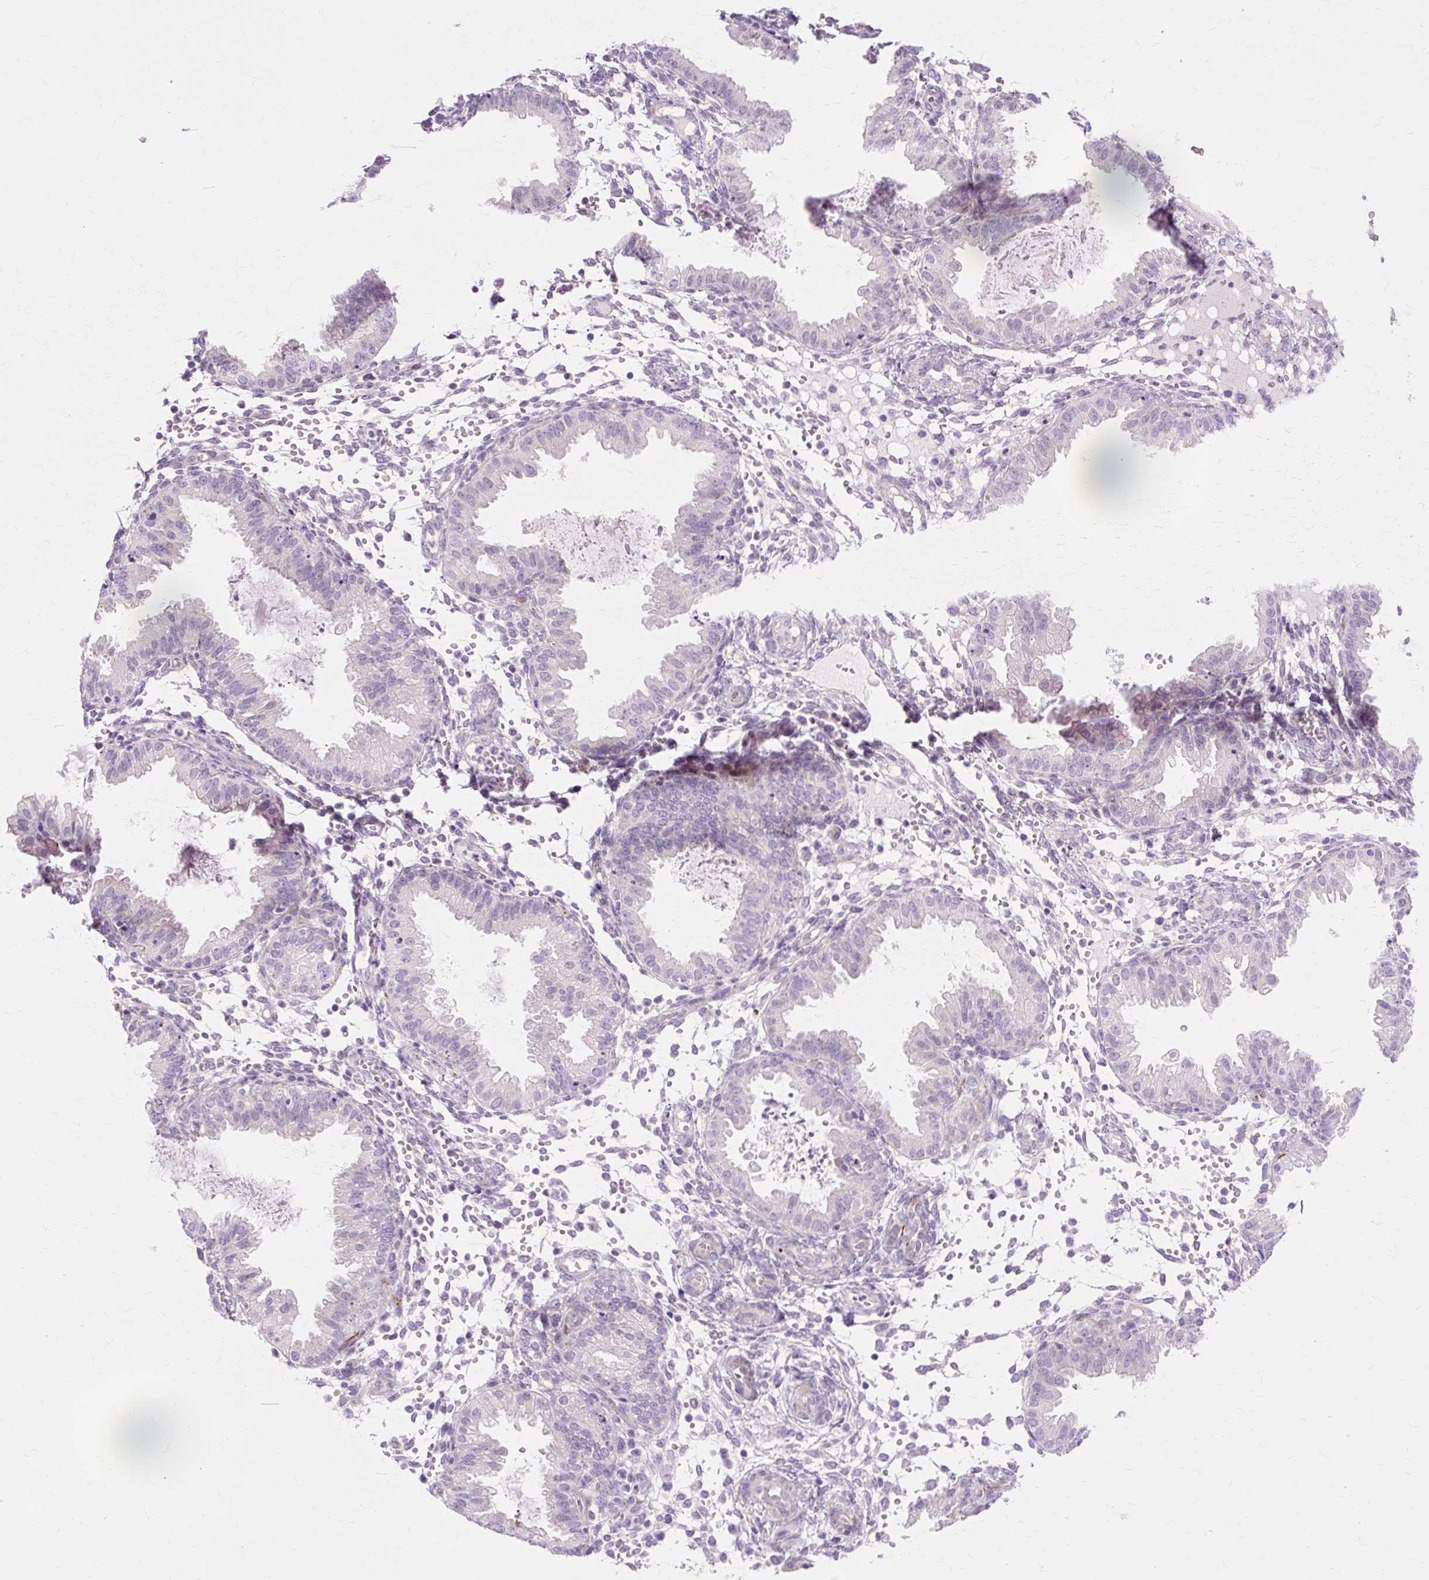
{"staining": {"intensity": "negative", "quantity": "none", "location": "none"}, "tissue": "endometrium", "cell_type": "Cells in endometrial stroma", "image_type": "normal", "snomed": [{"axis": "morphology", "description": "Normal tissue, NOS"}, {"axis": "topography", "description": "Endometrium"}], "caption": "DAB immunohistochemical staining of benign human endometrium demonstrates no significant expression in cells in endometrial stroma. Nuclei are stained in blue.", "gene": "ZNF35", "patient": {"sex": "female", "age": 33}}